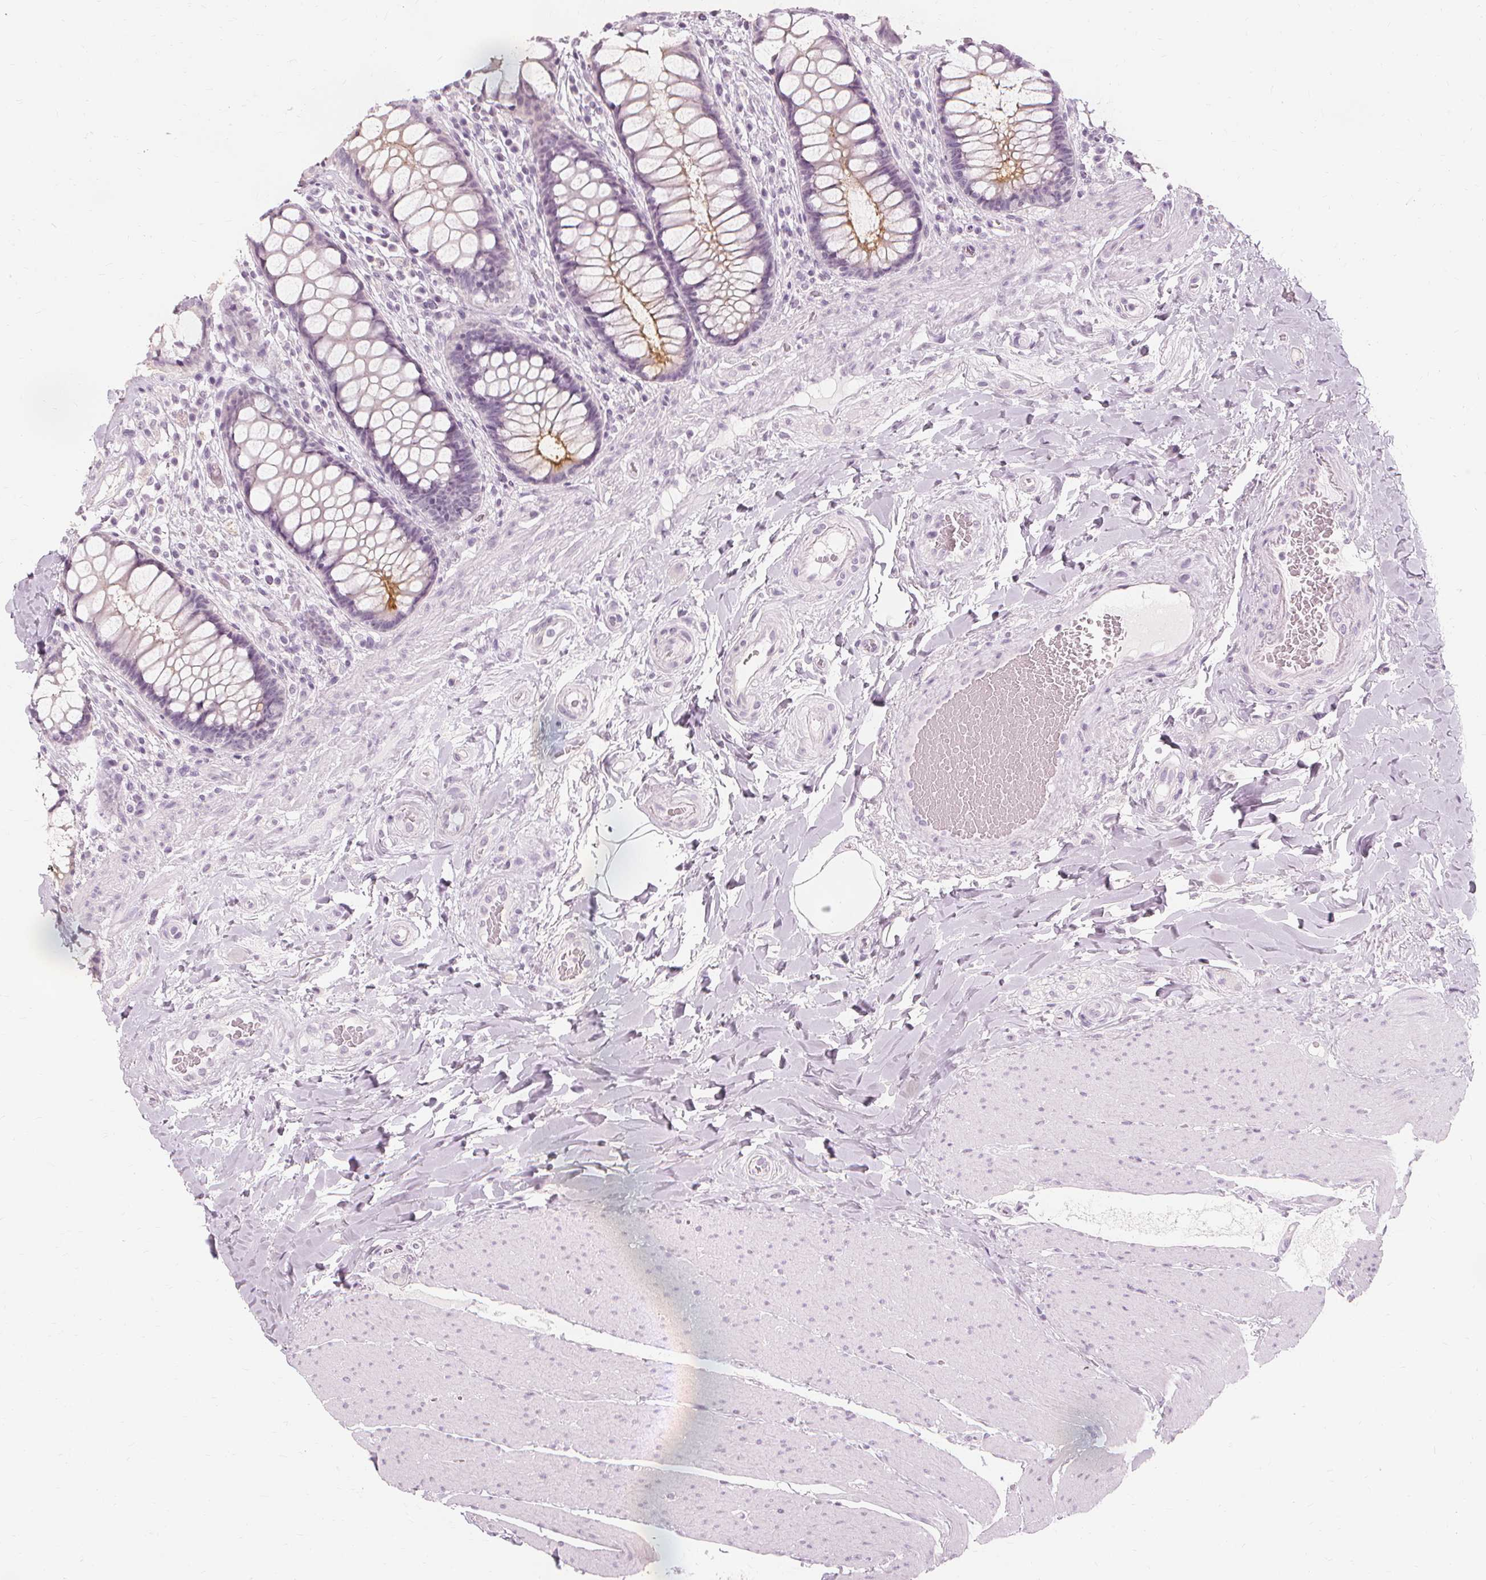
{"staining": {"intensity": "moderate", "quantity": ">75%", "location": "cytoplasmic/membranous"}, "tissue": "rectum", "cell_type": "Glandular cells", "image_type": "normal", "snomed": [{"axis": "morphology", "description": "Normal tissue, NOS"}, {"axis": "topography", "description": "Rectum"}], "caption": "Moderate cytoplasmic/membranous positivity for a protein is seen in approximately >75% of glandular cells of unremarkable rectum using immunohistochemistry (IHC).", "gene": "MUC12", "patient": {"sex": "female", "age": 58}}